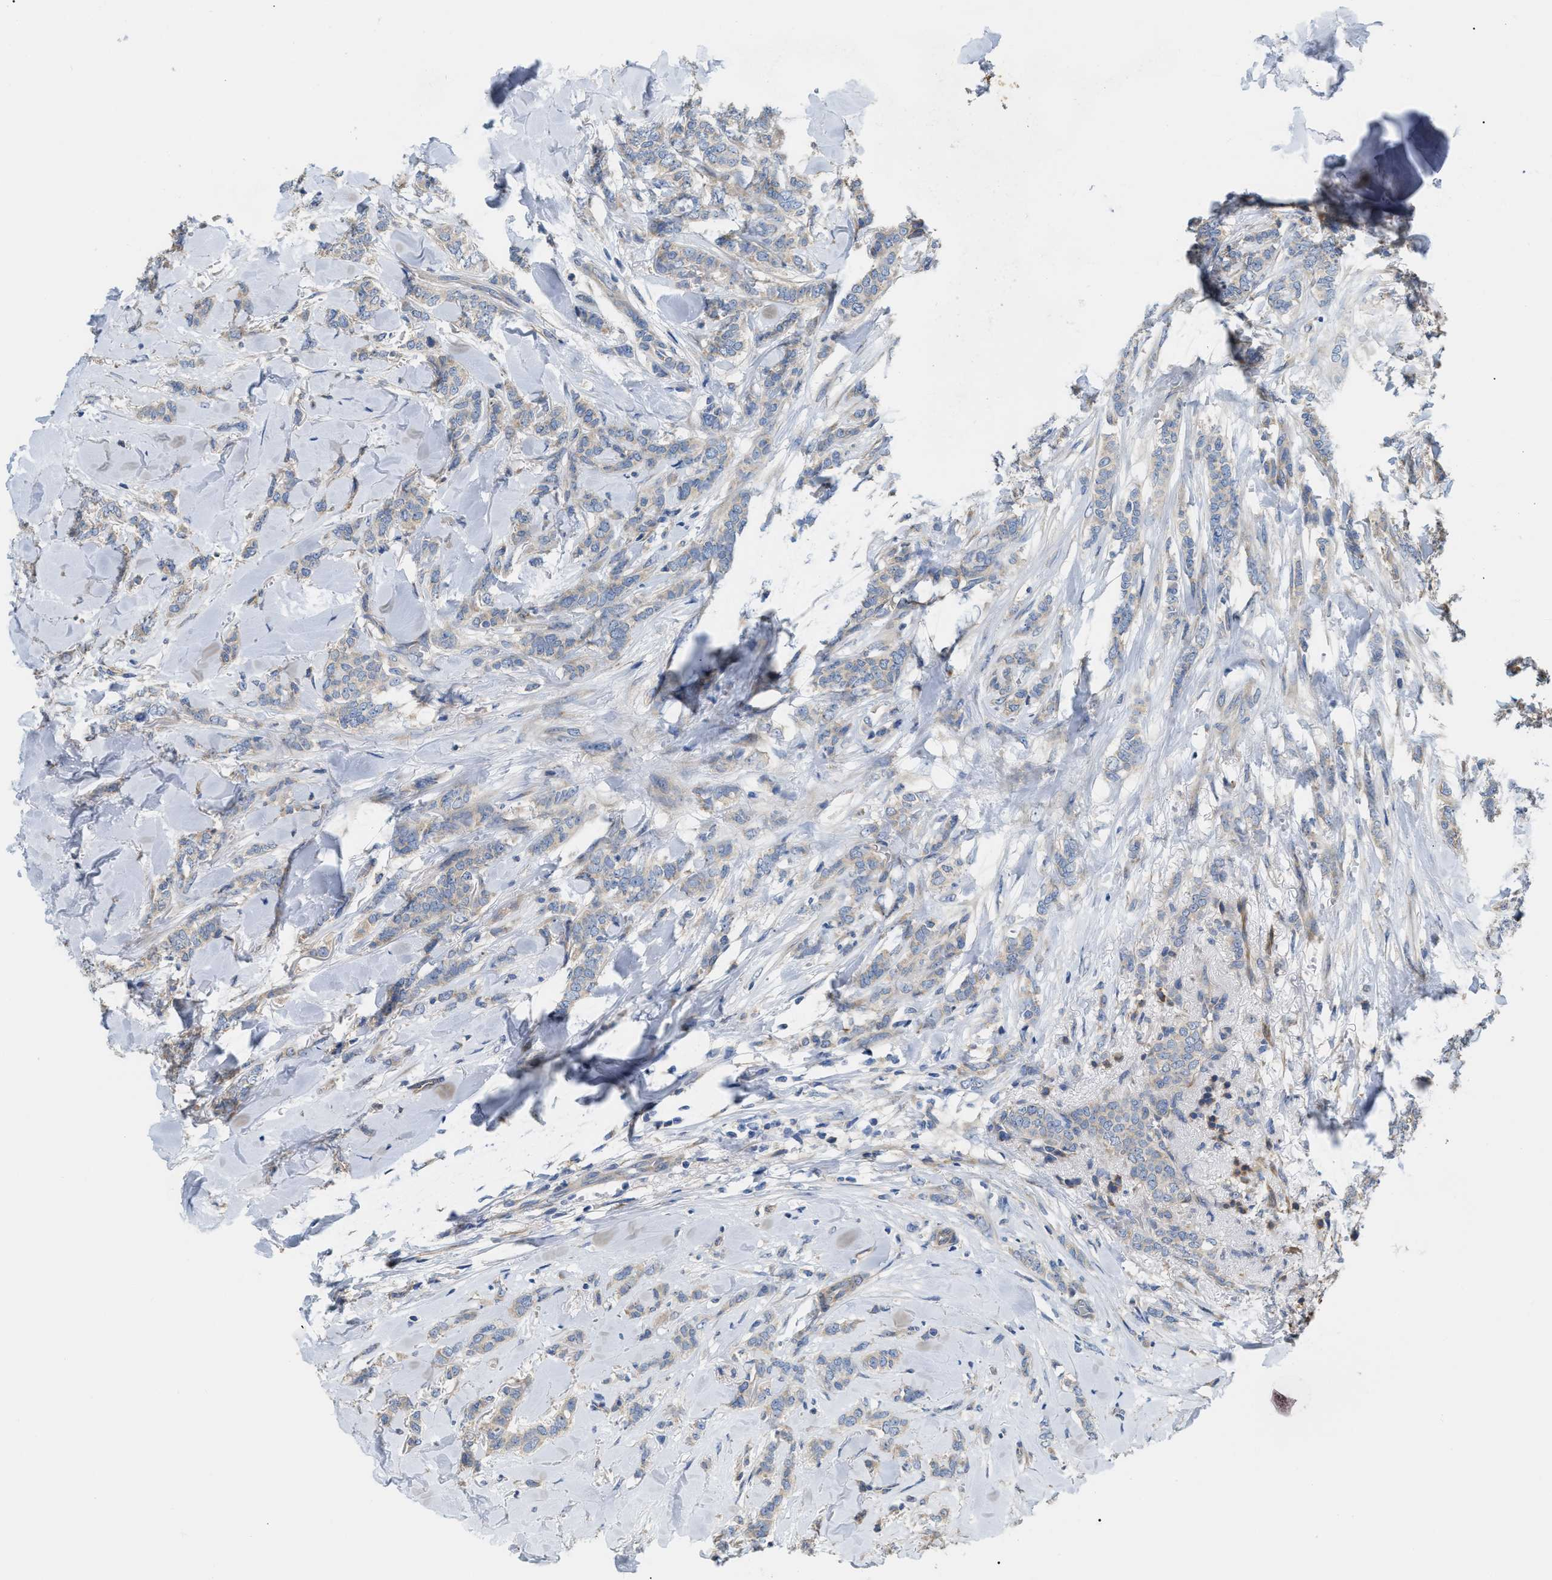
{"staining": {"intensity": "weak", "quantity": "<25%", "location": "cytoplasmic/membranous"}, "tissue": "breast cancer", "cell_type": "Tumor cells", "image_type": "cancer", "snomed": [{"axis": "morphology", "description": "Lobular carcinoma"}, {"axis": "topography", "description": "Skin"}, {"axis": "topography", "description": "Breast"}], "caption": "Immunohistochemical staining of lobular carcinoma (breast) shows no significant positivity in tumor cells.", "gene": "DHX58", "patient": {"sex": "female", "age": 46}}